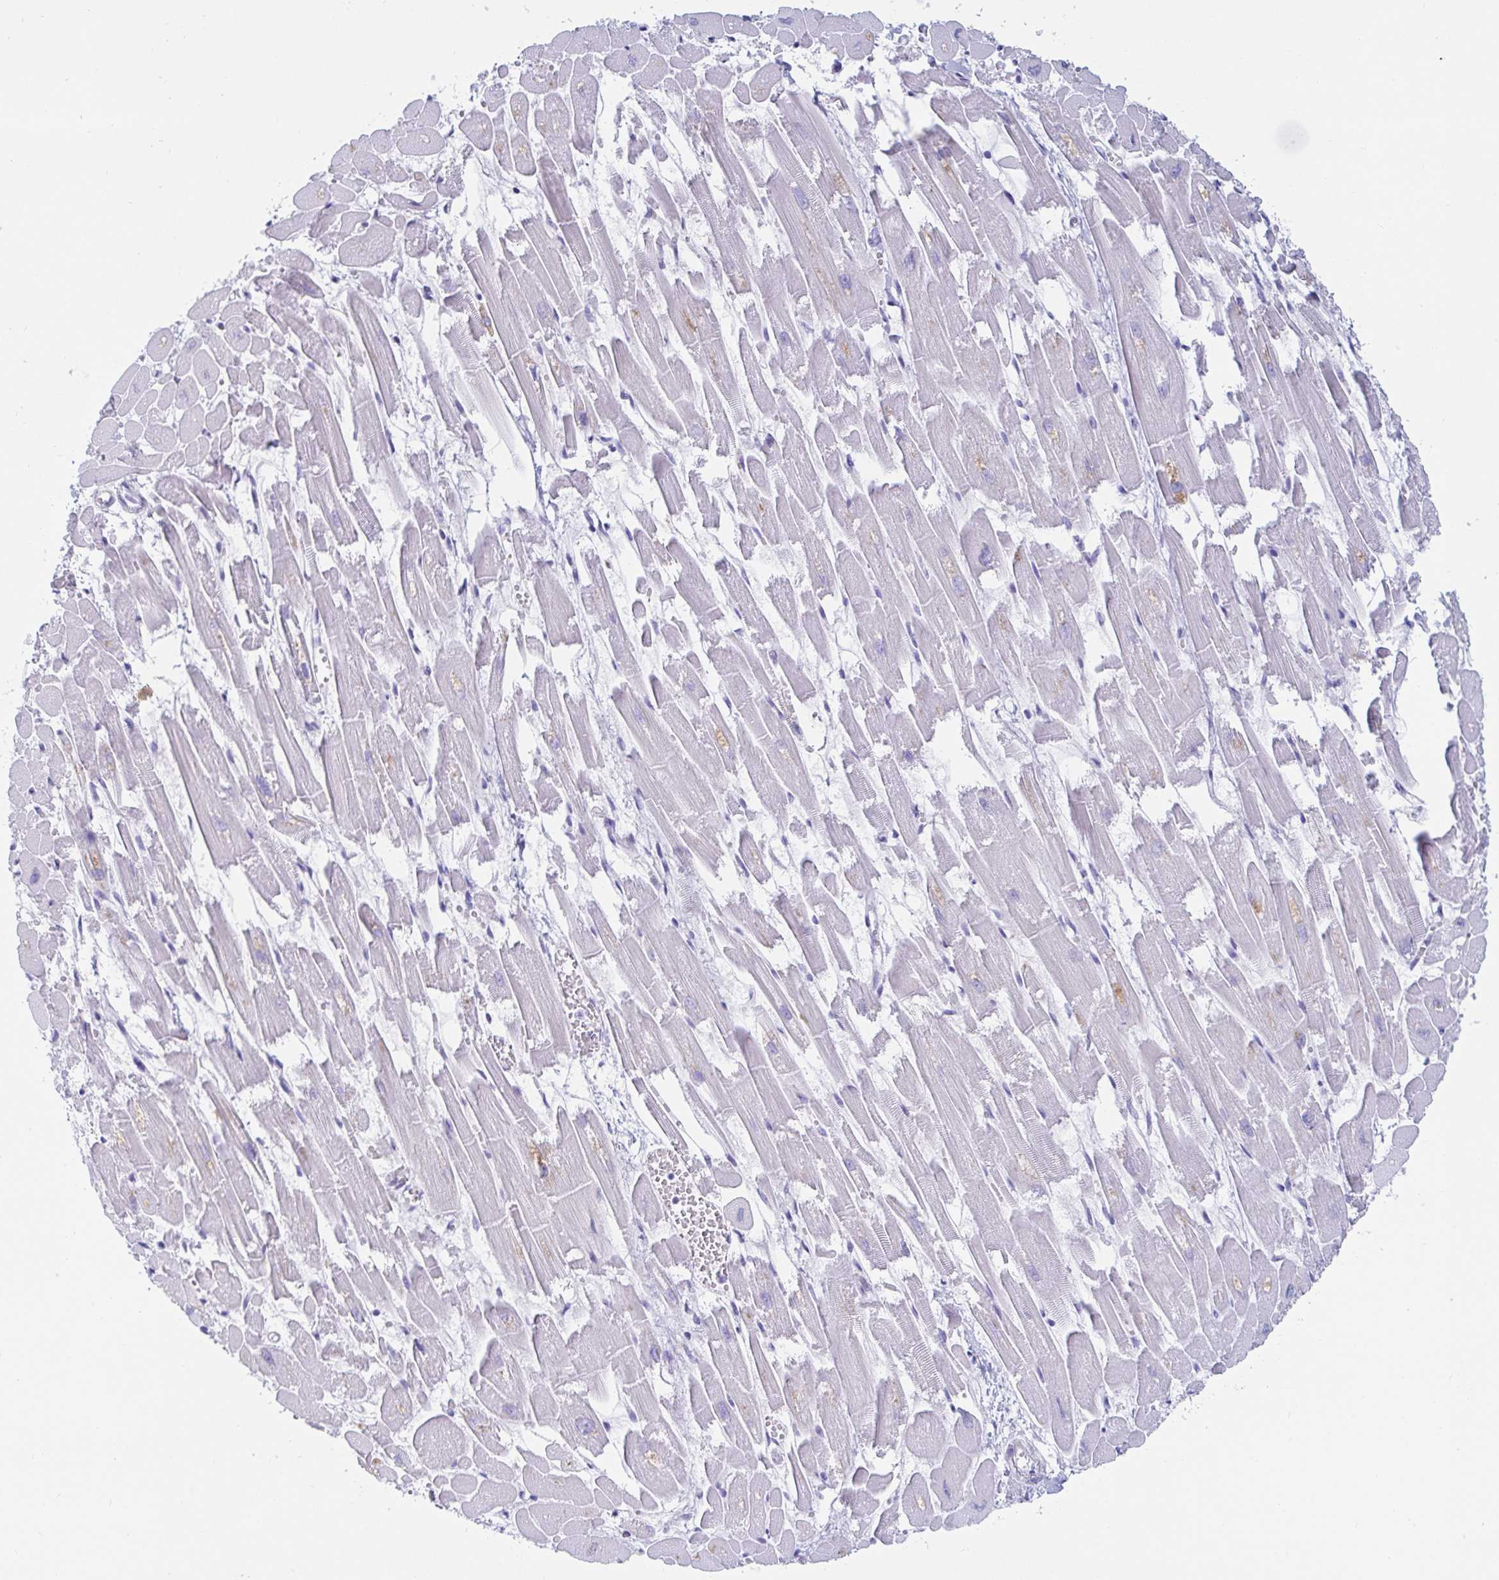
{"staining": {"intensity": "negative", "quantity": "none", "location": "none"}, "tissue": "heart muscle", "cell_type": "Cardiomyocytes", "image_type": "normal", "snomed": [{"axis": "morphology", "description": "Normal tissue, NOS"}, {"axis": "topography", "description": "Heart"}], "caption": "Cardiomyocytes show no significant positivity in normal heart muscle. (DAB (3,3'-diaminobenzidine) immunohistochemistry (IHC) with hematoxylin counter stain).", "gene": "C4orf17", "patient": {"sex": "female", "age": 52}}